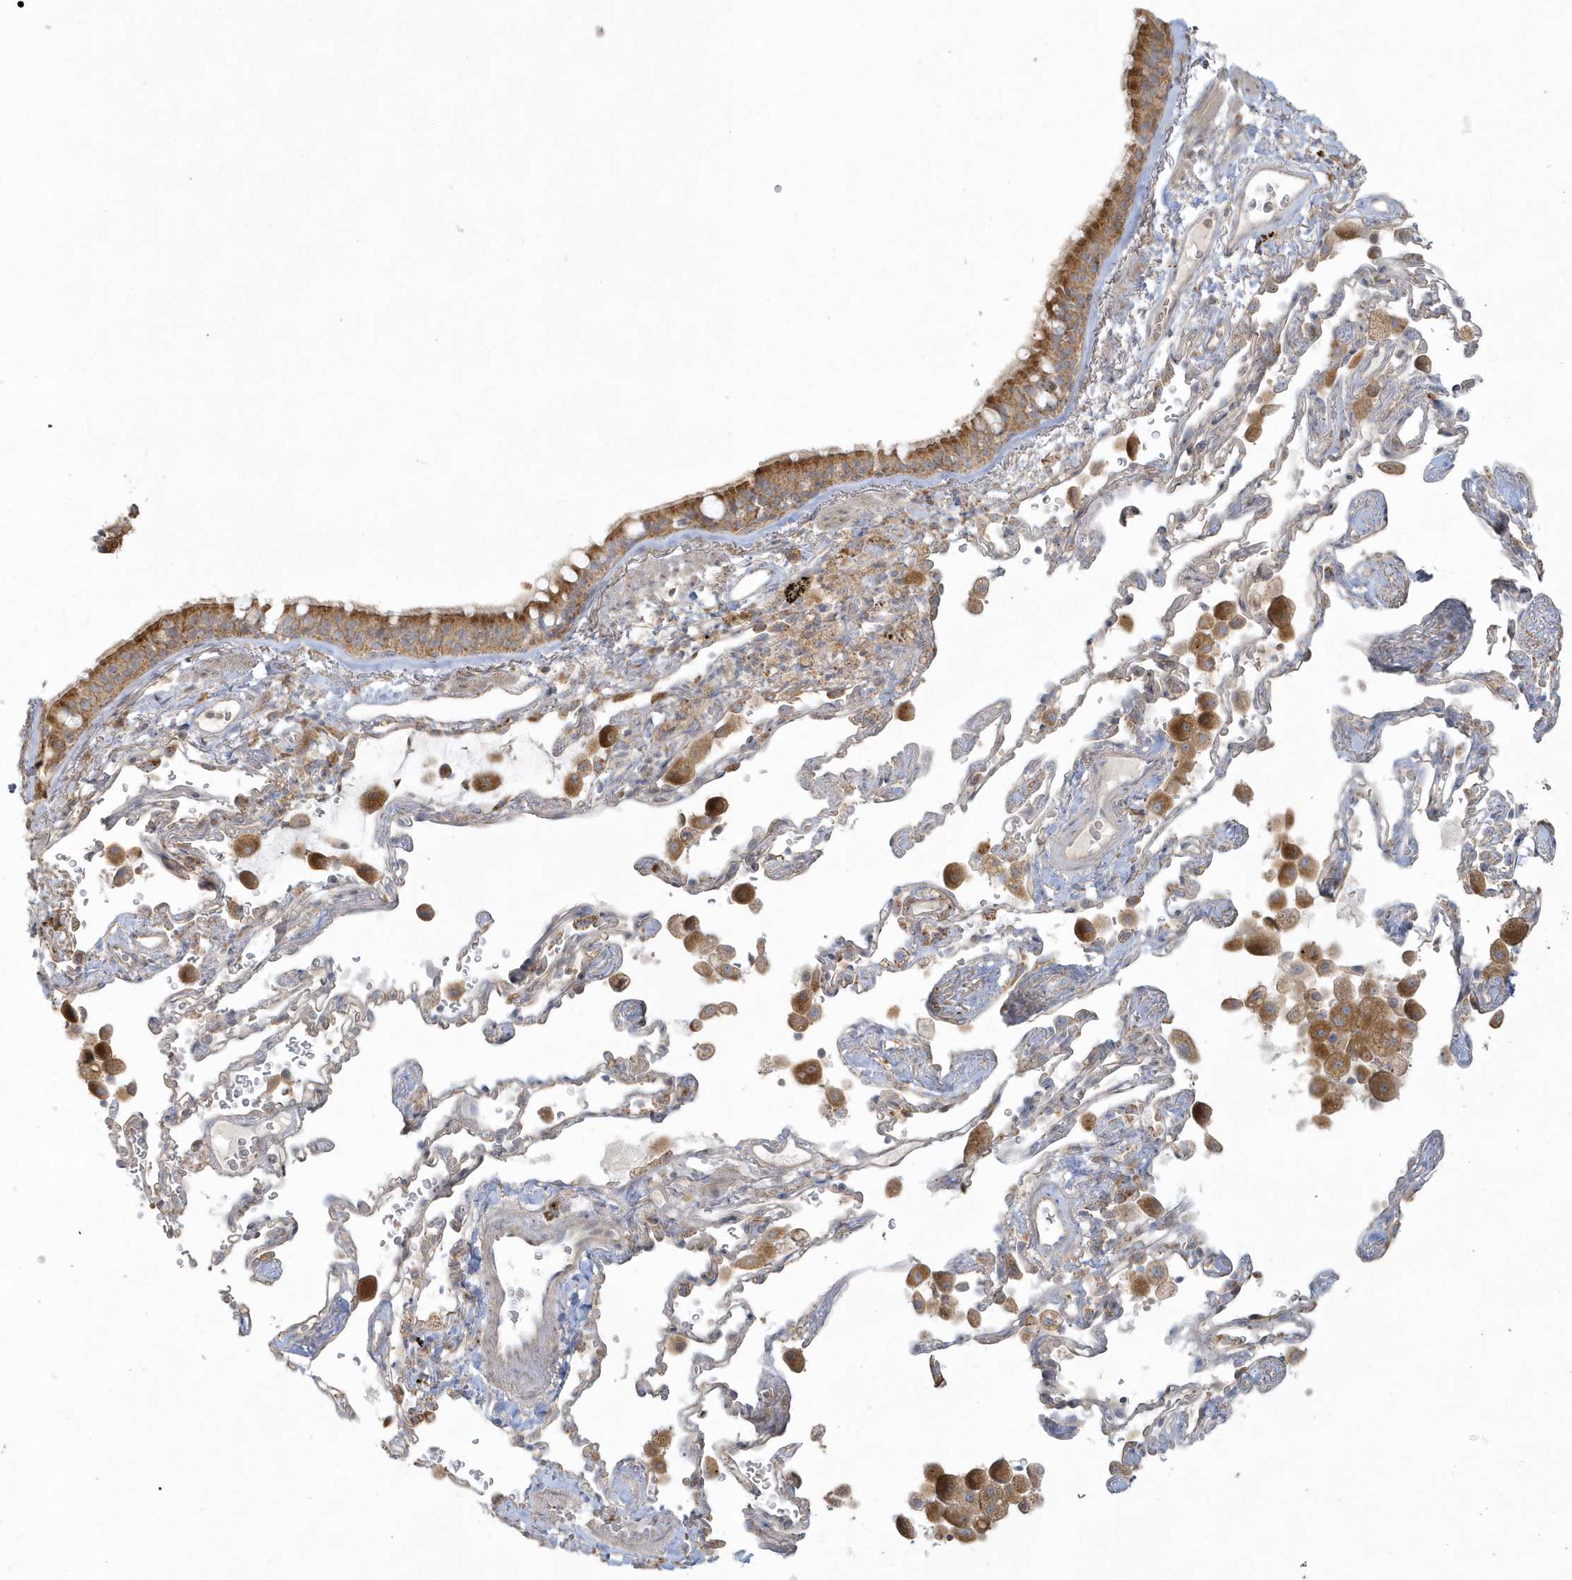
{"staining": {"intensity": "moderate", "quantity": ">75%", "location": "cytoplasmic/membranous"}, "tissue": "bronchus", "cell_type": "Respiratory epithelial cells", "image_type": "normal", "snomed": [{"axis": "morphology", "description": "Normal tissue, NOS"}, {"axis": "morphology", "description": "Adenocarcinoma, NOS"}, {"axis": "topography", "description": "Bronchus"}, {"axis": "topography", "description": "Lung"}], "caption": "Moderate cytoplasmic/membranous staining for a protein is present in about >75% of respiratory epithelial cells of benign bronchus using immunohistochemistry (IHC).", "gene": "BLTP3A", "patient": {"sex": "male", "age": 54}}